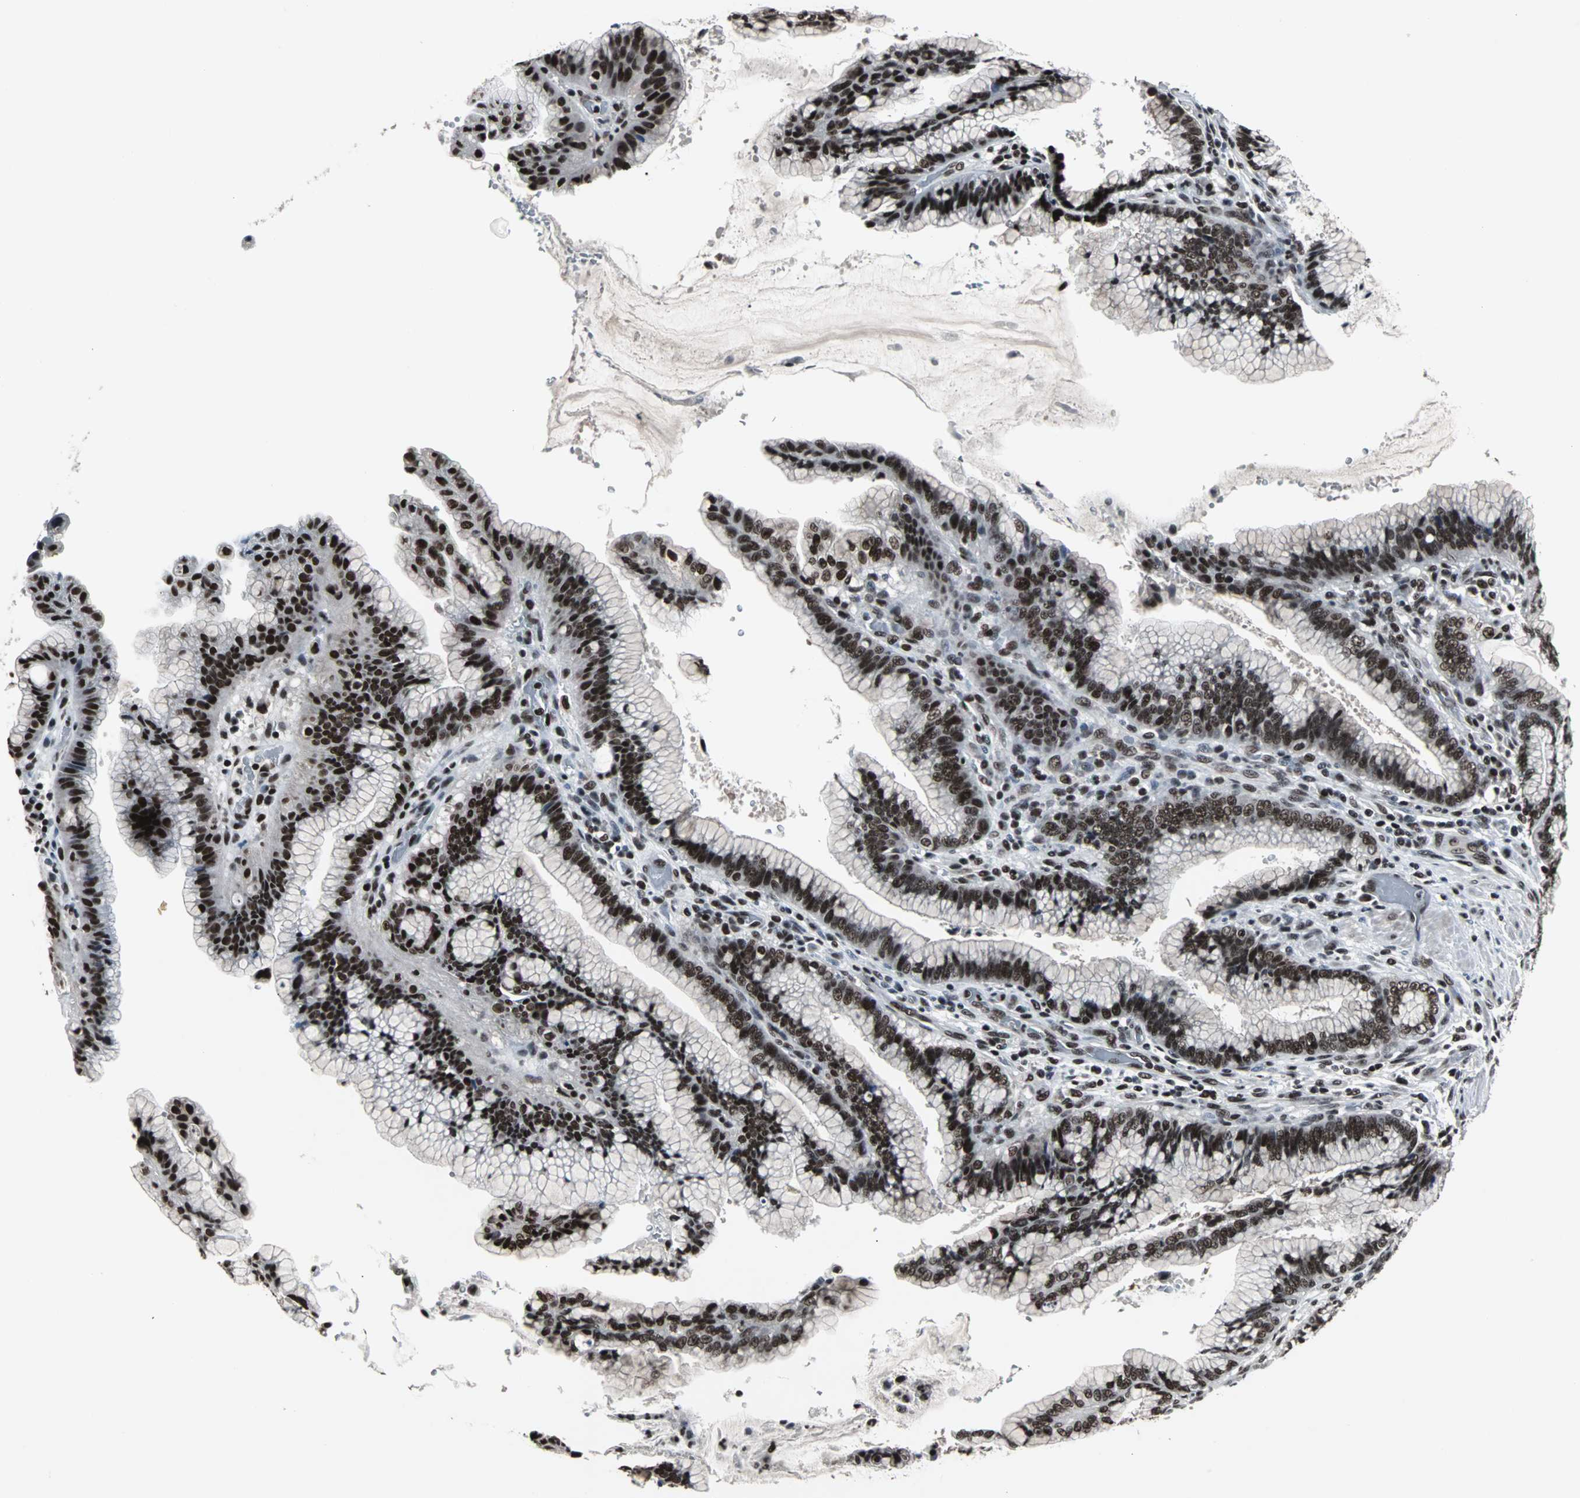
{"staining": {"intensity": "strong", "quantity": ">75%", "location": "nuclear"}, "tissue": "pancreatic cancer", "cell_type": "Tumor cells", "image_type": "cancer", "snomed": [{"axis": "morphology", "description": "Adenocarcinoma, NOS"}, {"axis": "topography", "description": "Pancreas"}], "caption": "Tumor cells demonstrate high levels of strong nuclear positivity in about >75% of cells in human adenocarcinoma (pancreatic). The protein is shown in brown color, while the nuclei are stained blue.", "gene": "PNKP", "patient": {"sex": "female", "age": 64}}